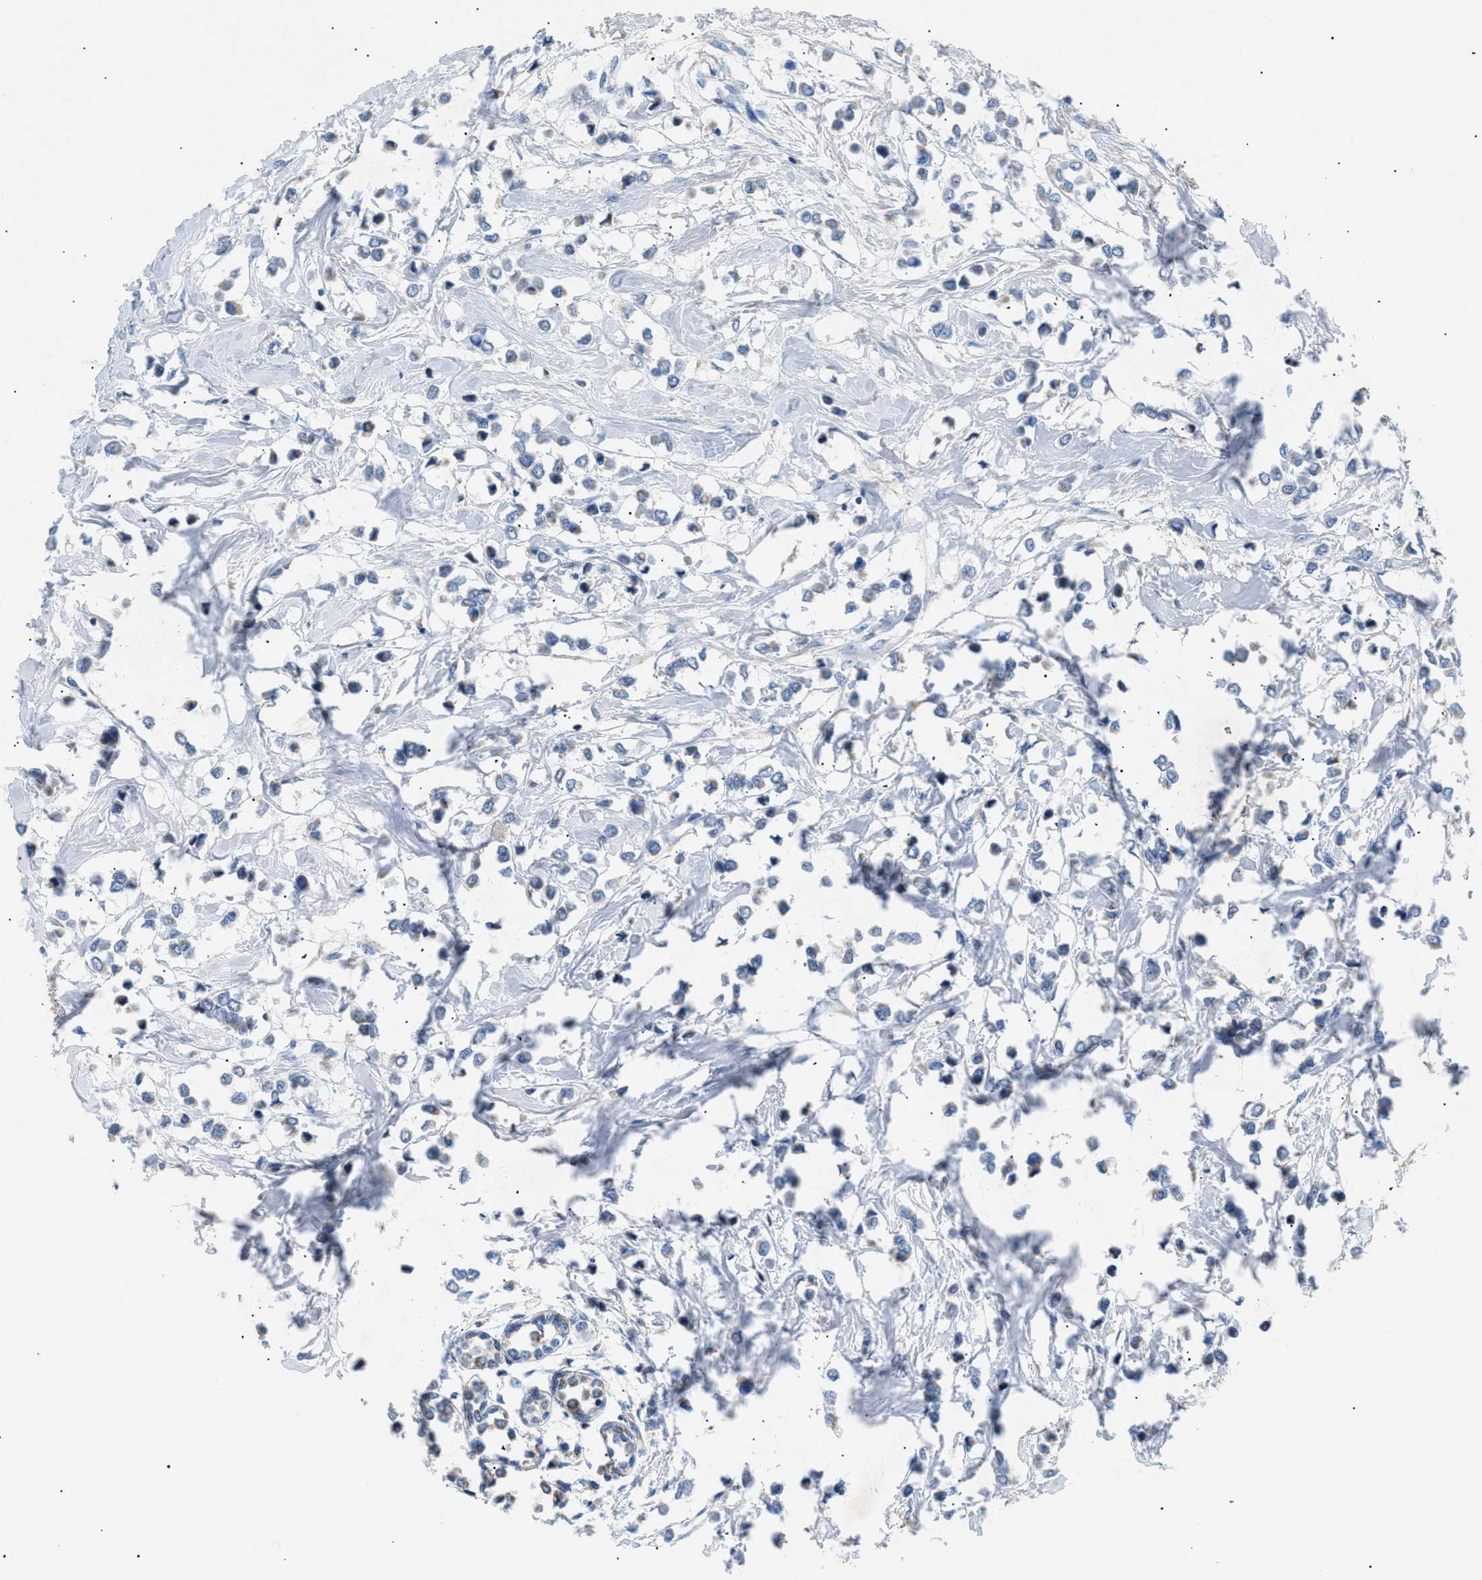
{"staining": {"intensity": "negative", "quantity": "none", "location": "none"}, "tissue": "breast cancer", "cell_type": "Tumor cells", "image_type": "cancer", "snomed": [{"axis": "morphology", "description": "Lobular carcinoma"}, {"axis": "topography", "description": "Breast"}], "caption": "Tumor cells are negative for protein expression in human breast lobular carcinoma. (DAB (3,3'-diaminobenzidine) immunohistochemistry (IHC), high magnification).", "gene": "ILDR1", "patient": {"sex": "female", "age": 51}}